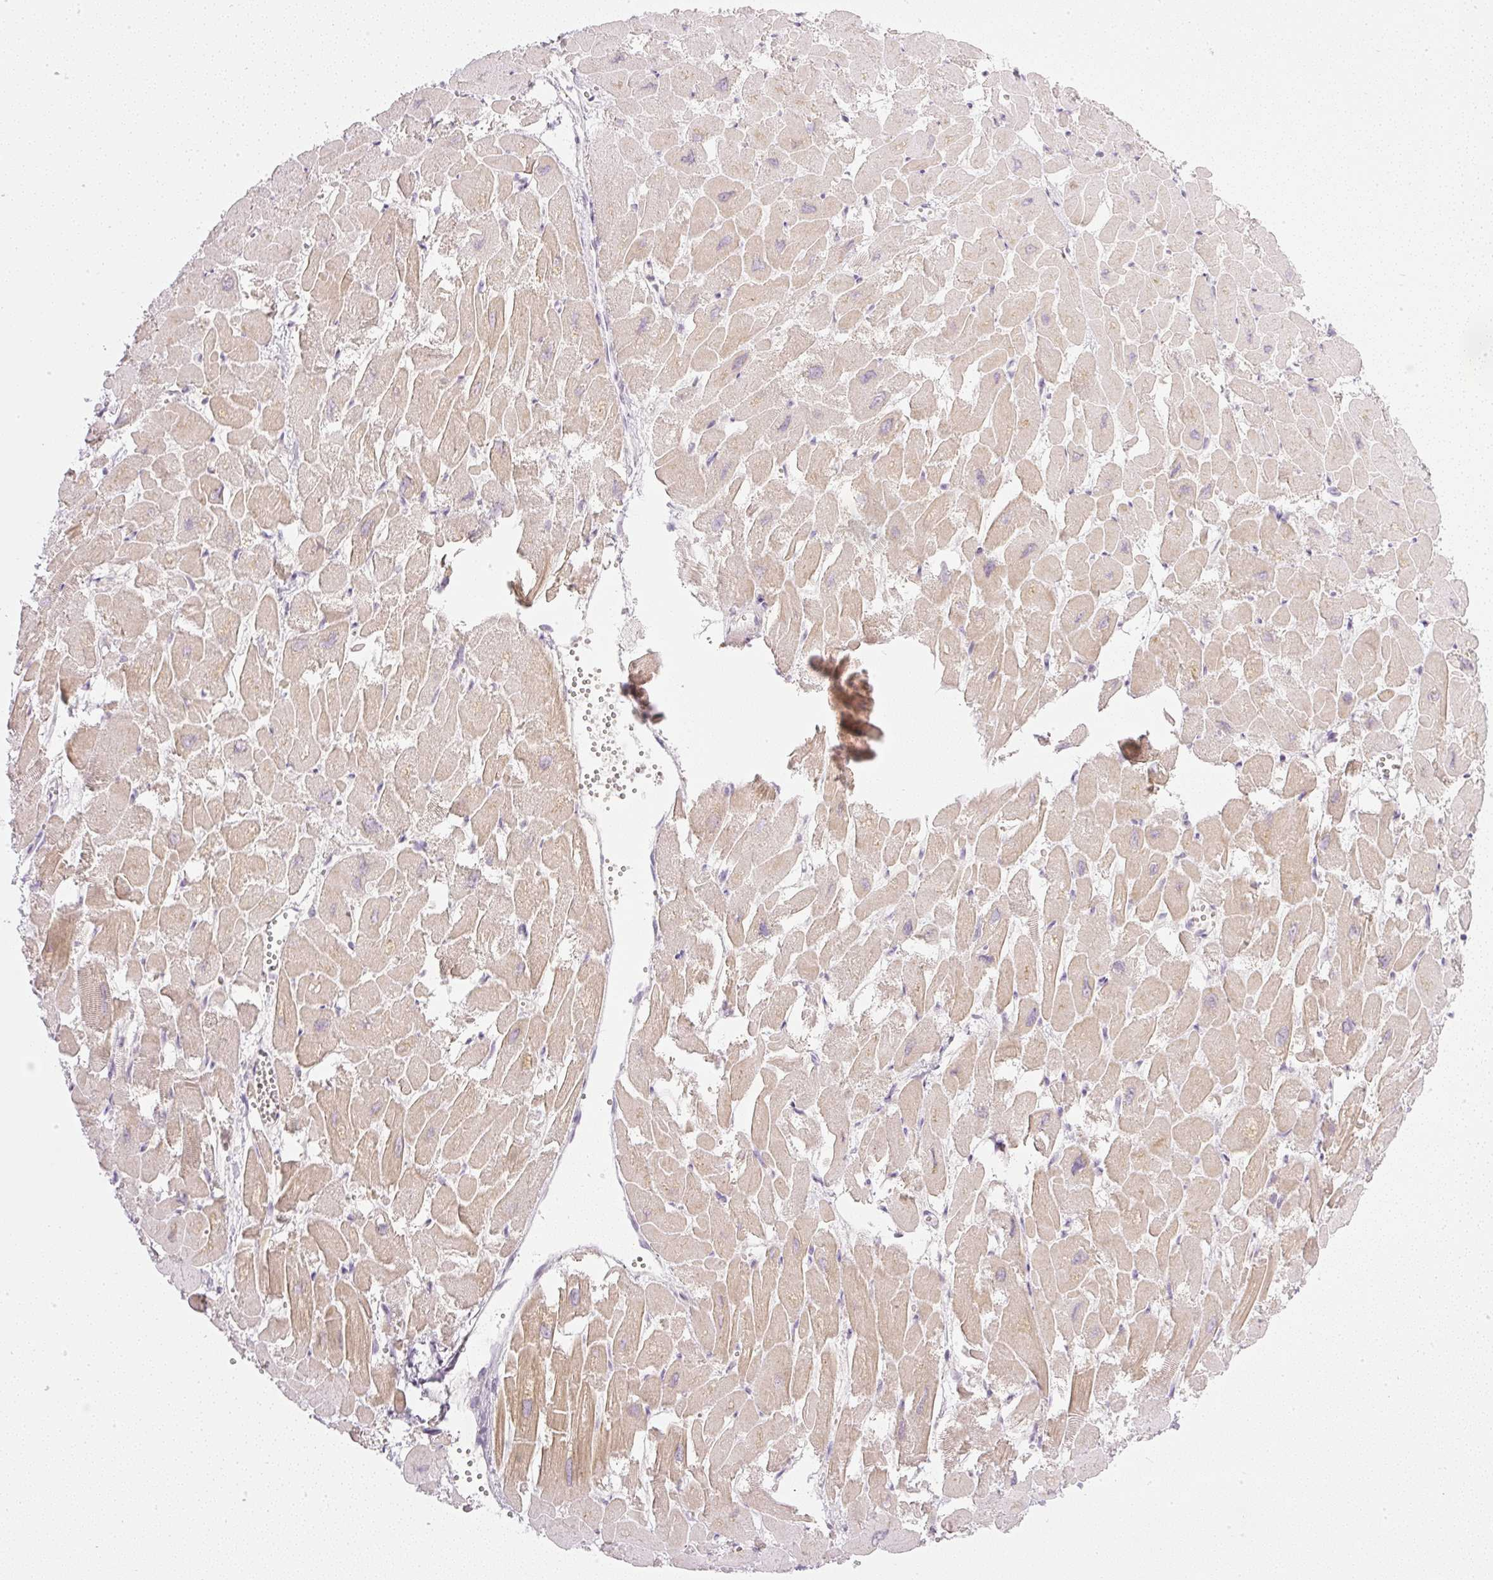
{"staining": {"intensity": "moderate", "quantity": "25%-75%", "location": "cytoplasmic/membranous"}, "tissue": "heart muscle", "cell_type": "Cardiomyocytes", "image_type": "normal", "snomed": [{"axis": "morphology", "description": "Normal tissue, NOS"}, {"axis": "topography", "description": "Heart"}], "caption": "IHC photomicrograph of normal human heart muscle stained for a protein (brown), which exhibits medium levels of moderate cytoplasmic/membranous expression in about 25%-75% of cardiomyocytes.", "gene": "AAR2", "patient": {"sex": "male", "age": 54}}